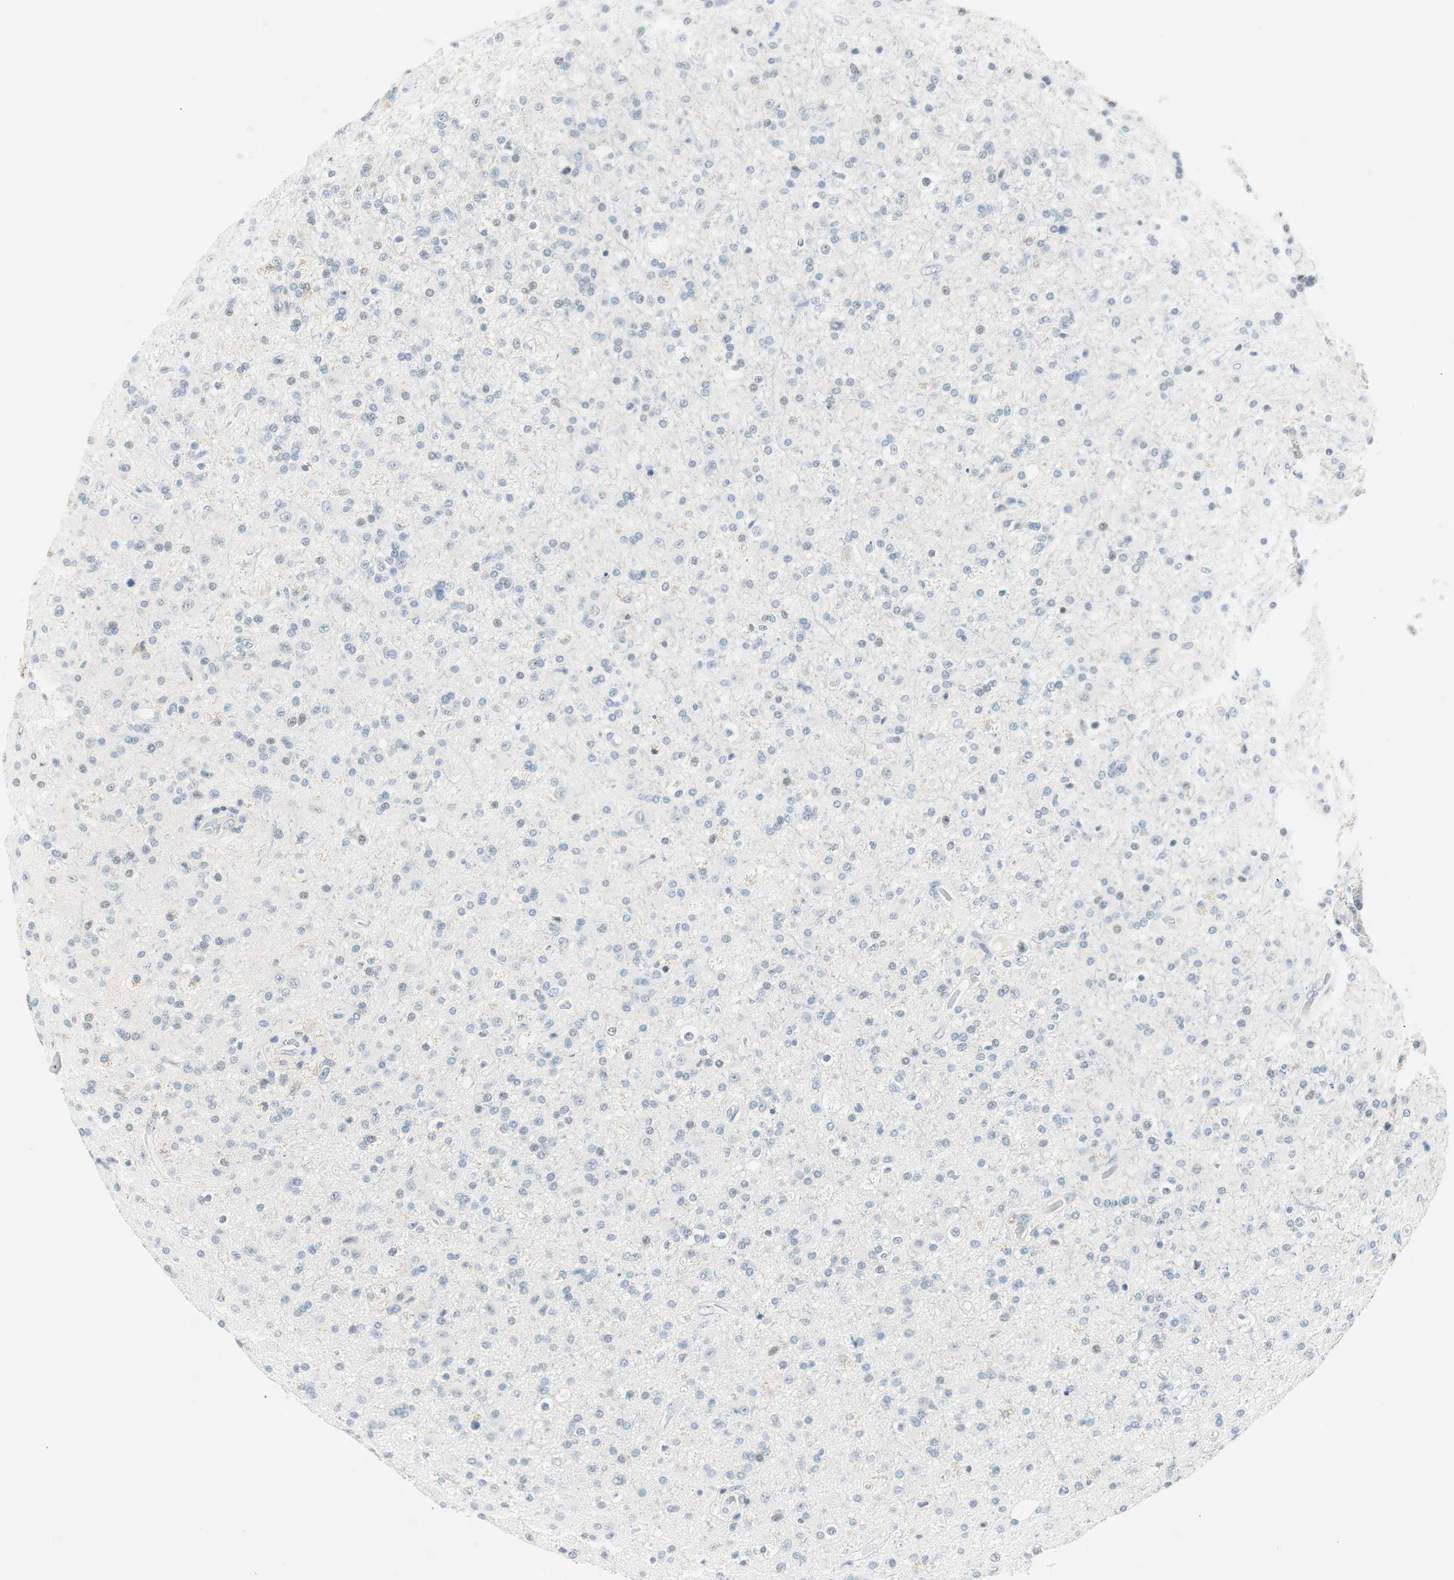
{"staining": {"intensity": "negative", "quantity": "none", "location": "none"}, "tissue": "glioma", "cell_type": "Tumor cells", "image_type": "cancer", "snomed": [{"axis": "morphology", "description": "Glioma, malignant, High grade"}, {"axis": "topography", "description": "Brain"}], "caption": "High power microscopy image of an immunohistochemistry image of high-grade glioma (malignant), revealing no significant staining in tumor cells.", "gene": "HOXB13", "patient": {"sex": "male", "age": 33}}